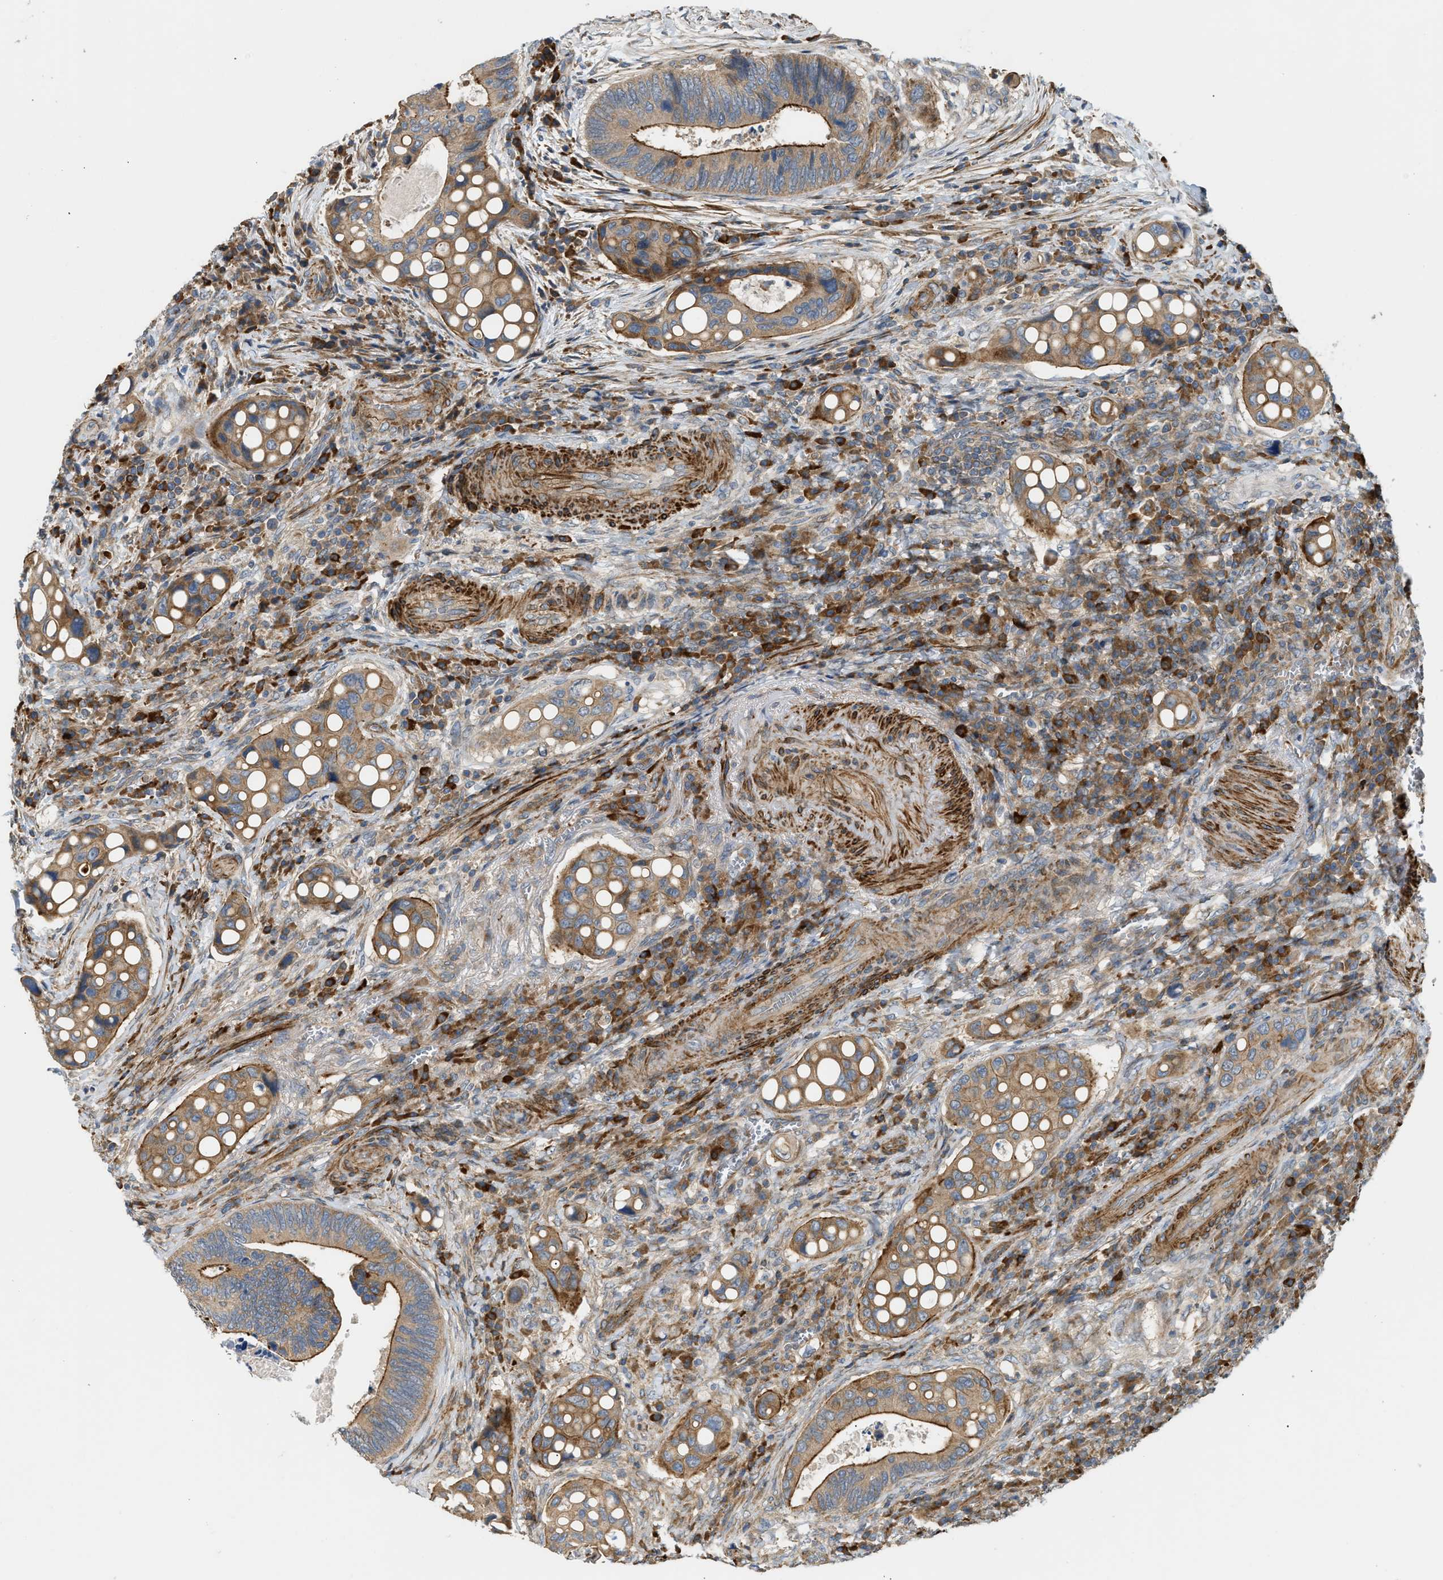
{"staining": {"intensity": "moderate", "quantity": ">75%", "location": "cytoplasmic/membranous"}, "tissue": "colorectal cancer", "cell_type": "Tumor cells", "image_type": "cancer", "snomed": [{"axis": "morphology", "description": "Inflammation, NOS"}, {"axis": "morphology", "description": "Adenocarcinoma, NOS"}, {"axis": "topography", "description": "Colon"}], "caption": "Adenocarcinoma (colorectal) stained with DAB immunohistochemistry (IHC) displays medium levels of moderate cytoplasmic/membranous positivity in approximately >75% of tumor cells.", "gene": "BTN3A2", "patient": {"sex": "male", "age": 72}}